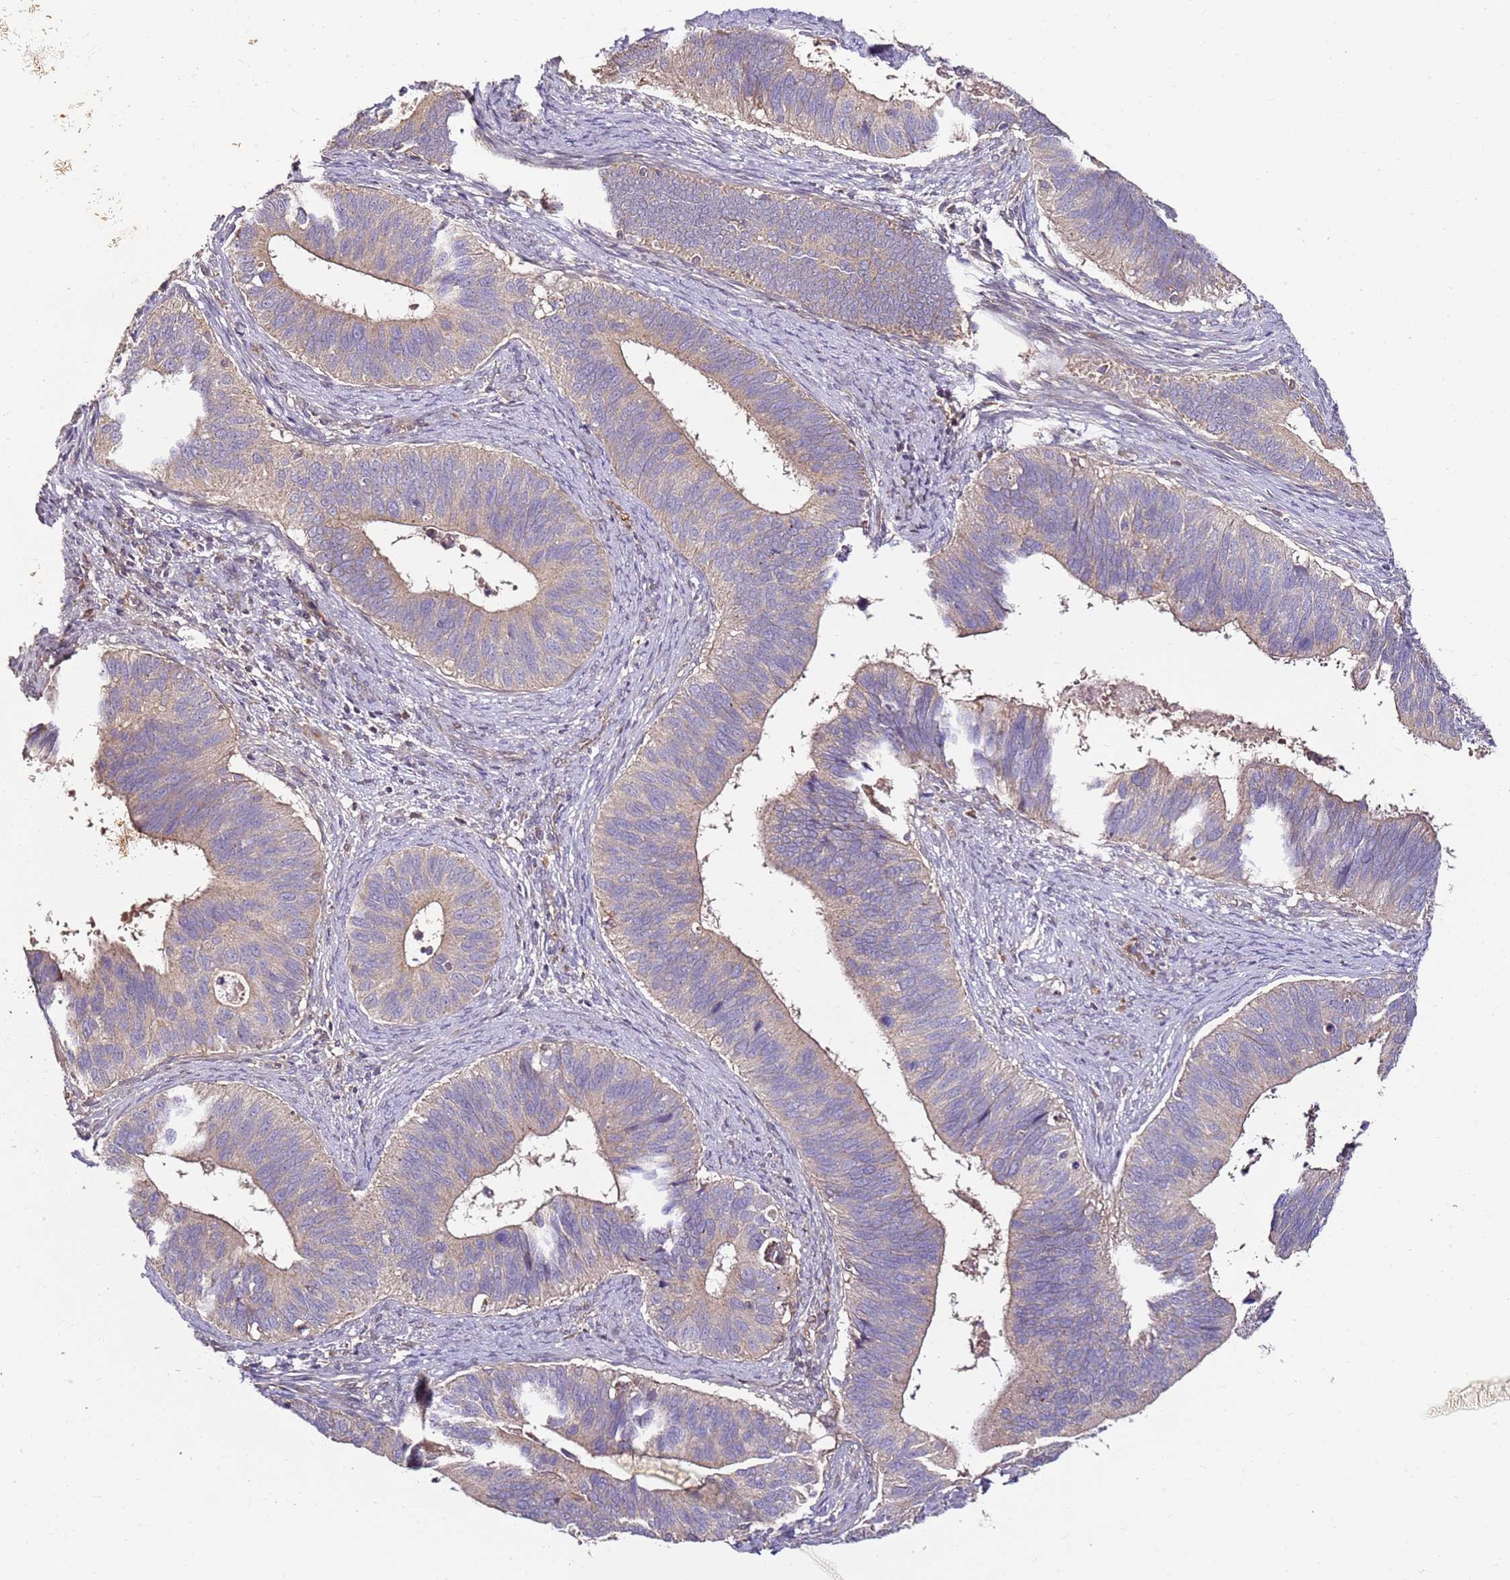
{"staining": {"intensity": "weak", "quantity": "25%-75%", "location": "cytoplasmic/membranous"}, "tissue": "cervical cancer", "cell_type": "Tumor cells", "image_type": "cancer", "snomed": [{"axis": "morphology", "description": "Adenocarcinoma, NOS"}, {"axis": "topography", "description": "Cervix"}], "caption": "High-magnification brightfield microscopy of cervical adenocarcinoma stained with DAB (brown) and counterstained with hematoxylin (blue). tumor cells exhibit weak cytoplasmic/membranous positivity is present in approximately25%-75% of cells. (brown staining indicates protein expression, while blue staining denotes nuclei).", "gene": "KRTAP21-3", "patient": {"sex": "female", "age": 42}}